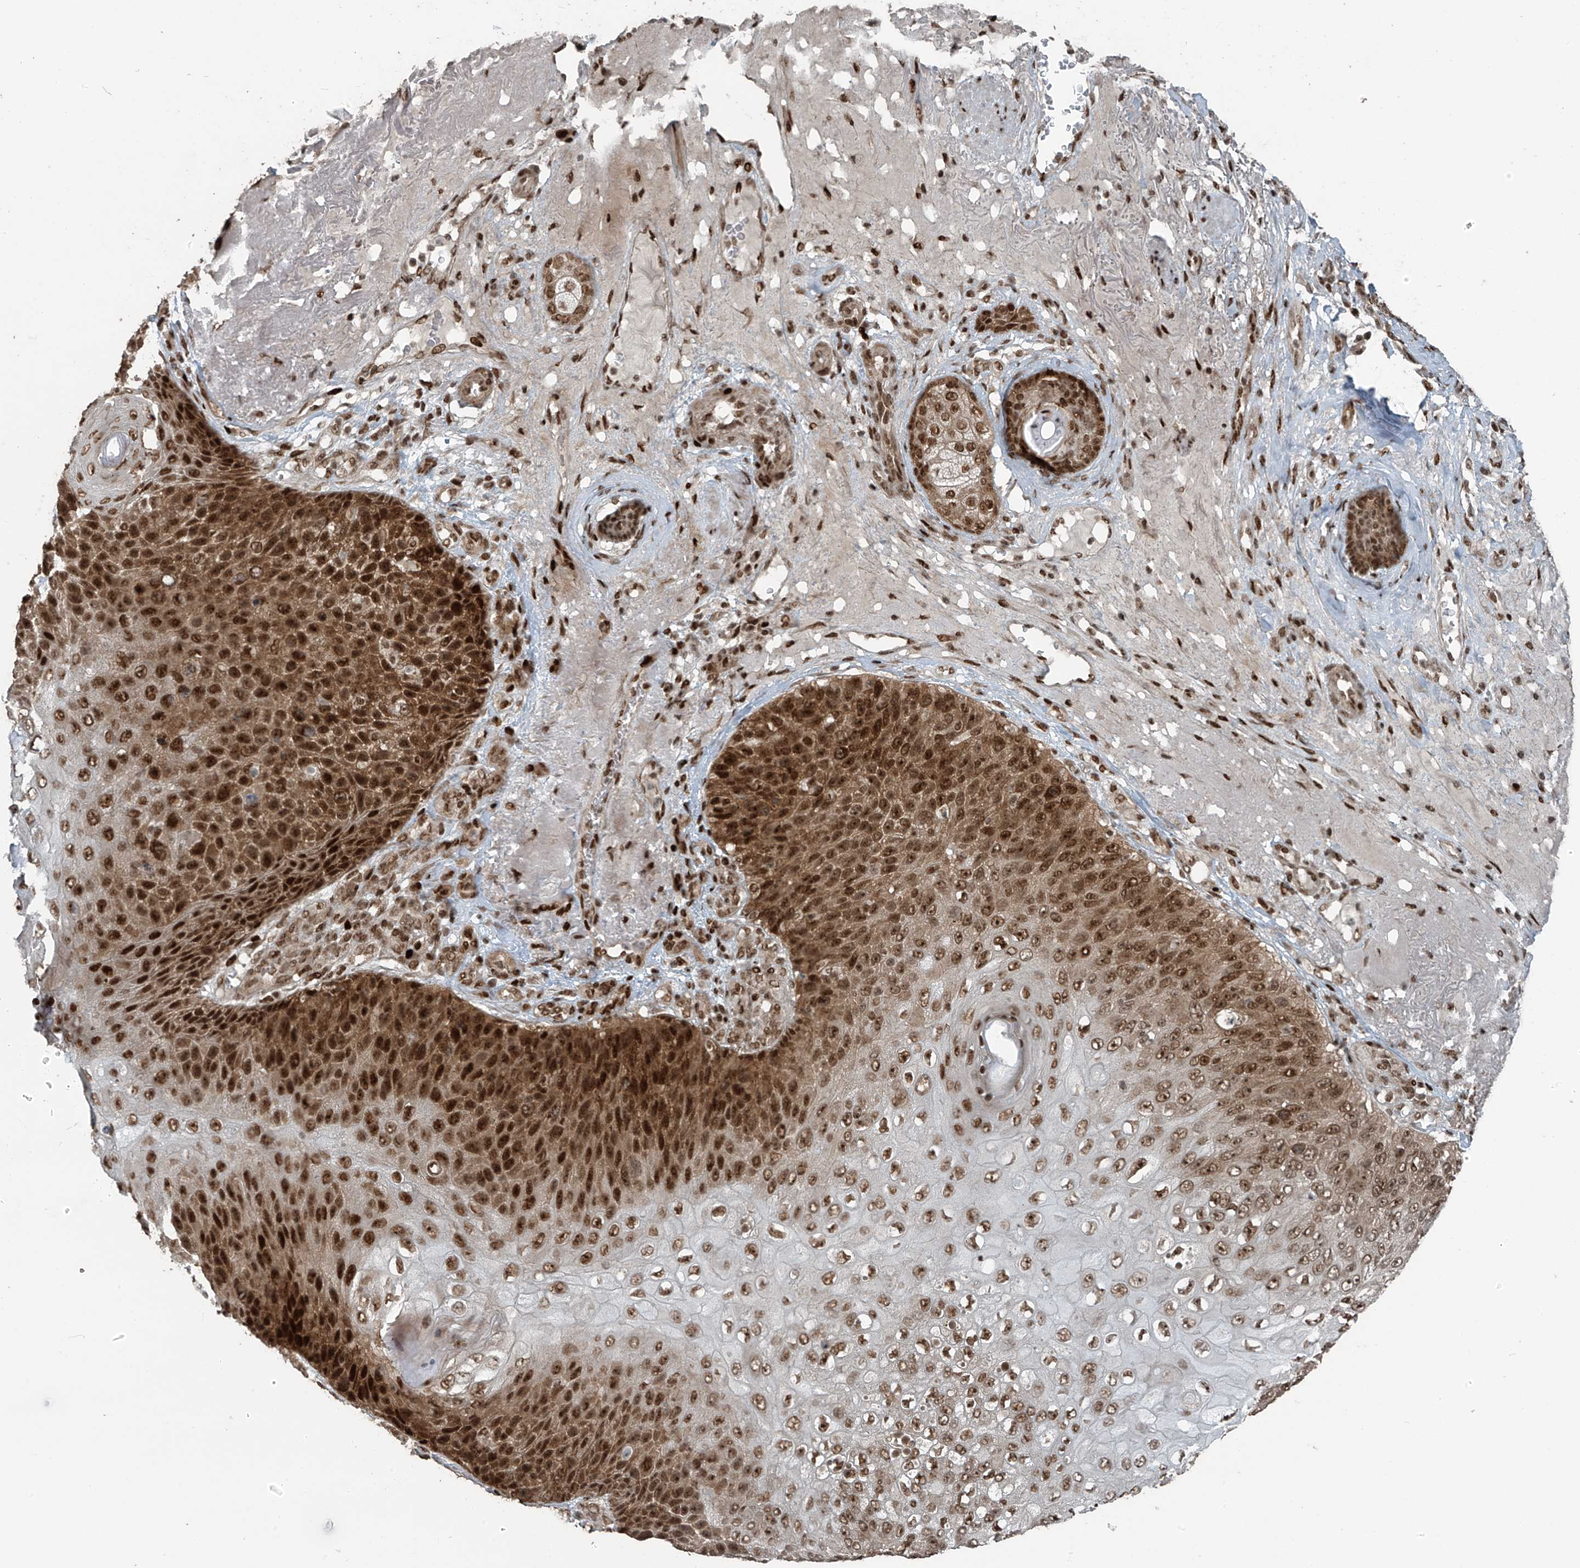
{"staining": {"intensity": "strong", "quantity": ">75%", "location": "cytoplasmic/membranous,nuclear"}, "tissue": "skin cancer", "cell_type": "Tumor cells", "image_type": "cancer", "snomed": [{"axis": "morphology", "description": "Squamous cell carcinoma, NOS"}, {"axis": "topography", "description": "Skin"}], "caption": "Immunohistochemistry (IHC) of human skin cancer shows high levels of strong cytoplasmic/membranous and nuclear staining in about >75% of tumor cells.", "gene": "PCNP", "patient": {"sex": "female", "age": 88}}